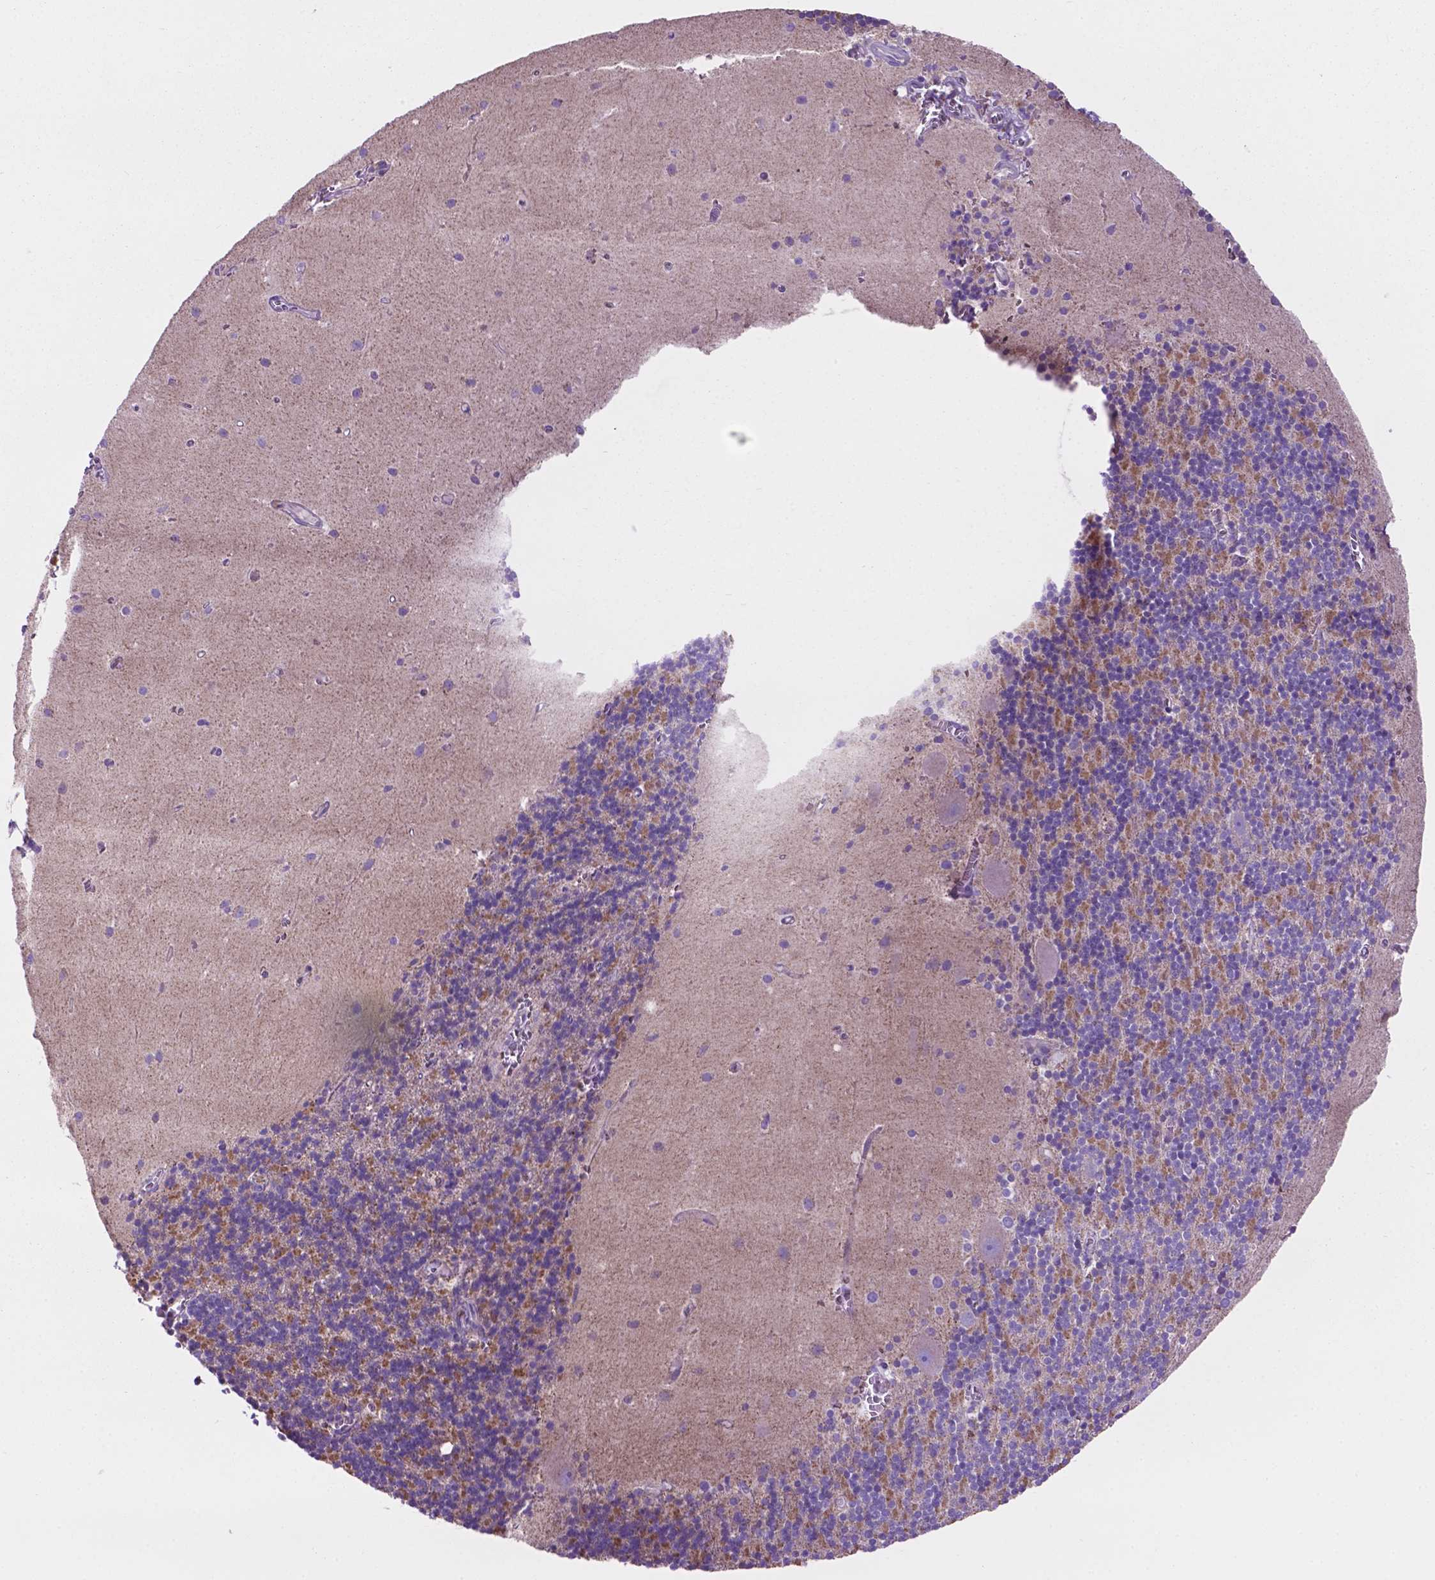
{"staining": {"intensity": "moderate", "quantity": "25%-75%", "location": "cytoplasmic/membranous"}, "tissue": "cerebellum", "cell_type": "Cells in granular layer", "image_type": "normal", "snomed": [{"axis": "morphology", "description": "Normal tissue, NOS"}, {"axis": "topography", "description": "Cerebellum"}], "caption": "Brown immunohistochemical staining in unremarkable human cerebellum demonstrates moderate cytoplasmic/membranous expression in approximately 25%-75% of cells in granular layer.", "gene": "TMEM121B", "patient": {"sex": "male", "age": 70}}